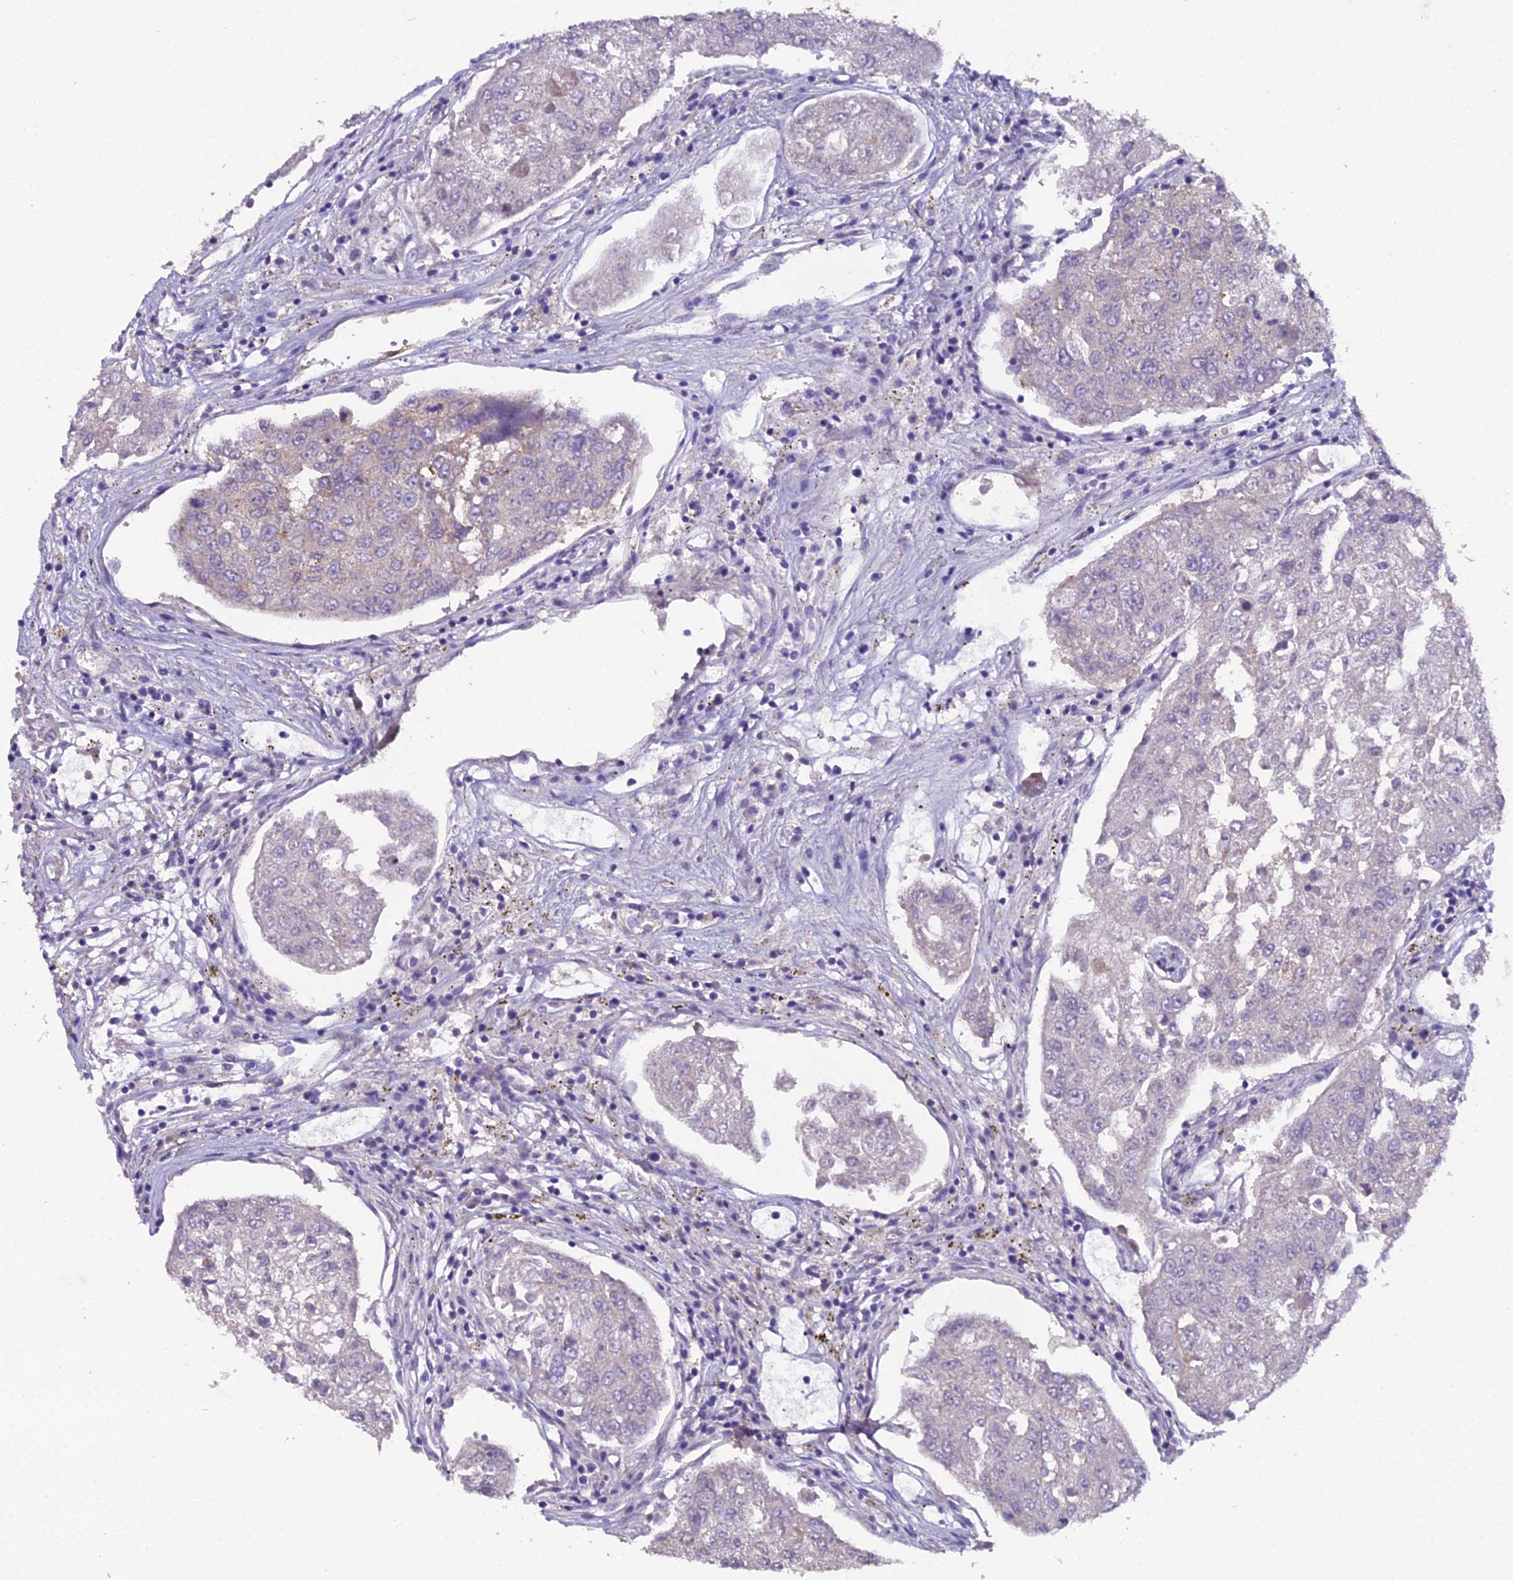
{"staining": {"intensity": "negative", "quantity": "none", "location": "none"}, "tissue": "urothelial cancer", "cell_type": "Tumor cells", "image_type": "cancer", "snomed": [{"axis": "morphology", "description": "Urothelial carcinoma, High grade"}, {"axis": "topography", "description": "Lymph node"}, {"axis": "topography", "description": "Urinary bladder"}], "caption": "IHC histopathology image of urothelial cancer stained for a protein (brown), which reveals no positivity in tumor cells. Nuclei are stained in blue.", "gene": "CFAP47", "patient": {"sex": "male", "age": 51}}